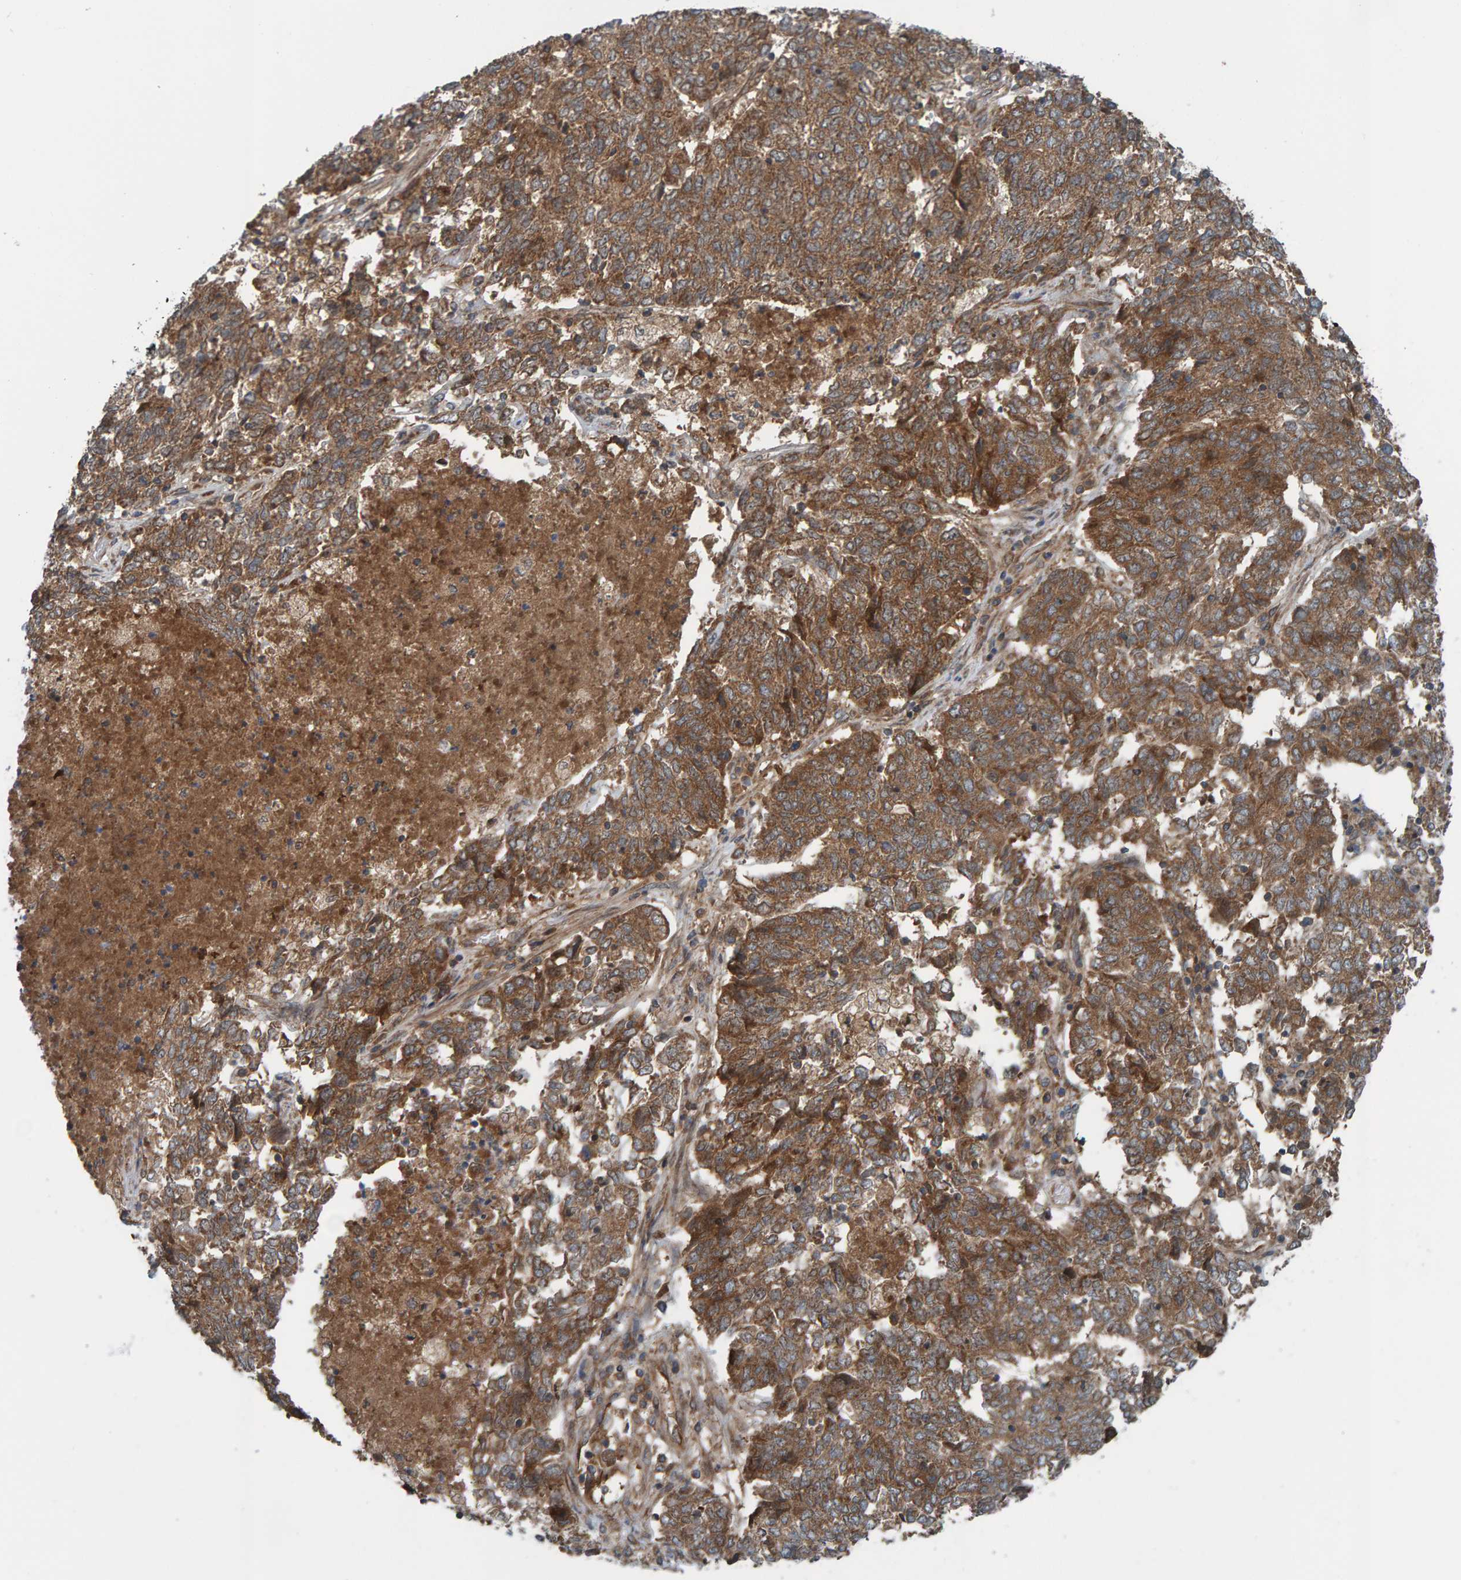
{"staining": {"intensity": "moderate", "quantity": ">75%", "location": "cytoplasmic/membranous"}, "tissue": "endometrial cancer", "cell_type": "Tumor cells", "image_type": "cancer", "snomed": [{"axis": "morphology", "description": "Adenocarcinoma, NOS"}, {"axis": "topography", "description": "Endometrium"}], "caption": "Immunohistochemical staining of human endometrial adenocarcinoma displays medium levels of moderate cytoplasmic/membranous positivity in approximately >75% of tumor cells. (IHC, brightfield microscopy, high magnification).", "gene": "CUEDC1", "patient": {"sex": "female", "age": 80}}